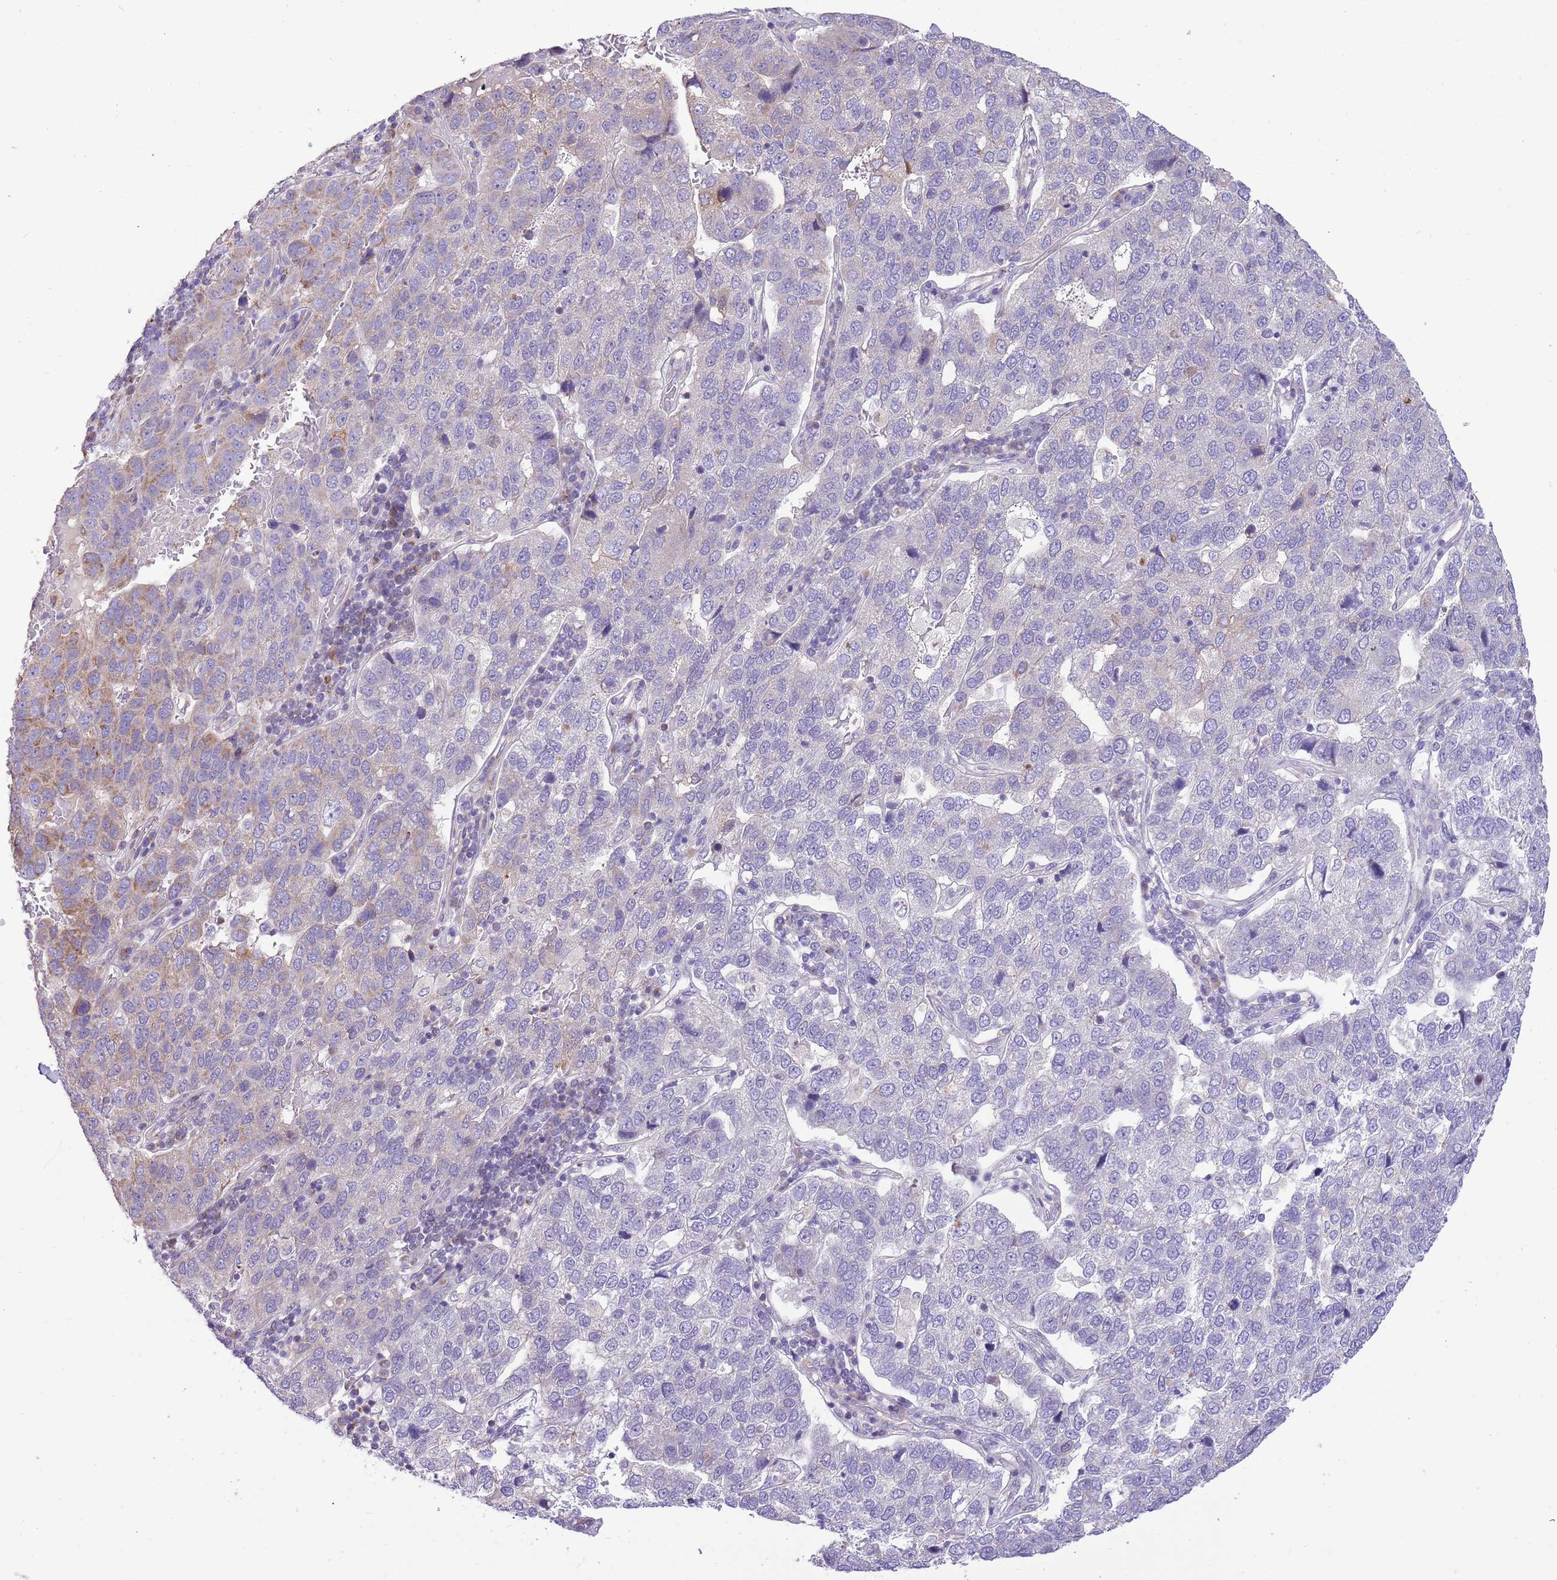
{"staining": {"intensity": "moderate", "quantity": "<25%", "location": "cytoplasmic/membranous"}, "tissue": "pancreatic cancer", "cell_type": "Tumor cells", "image_type": "cancer", "snomed": [{"axis": "morphology", "description": "Adenocarcinoma, NOS"}, {"axis": "topography", "description": "Pancreas"}], "caption": "DAB immunohistochemical staining of human pancreatic cancer shows moderate cytoplasmic/membranous protein expression in approximately <25% of tumor cells.", "gene": "COX17", "patient": {"sex": "female", "age": 61}}